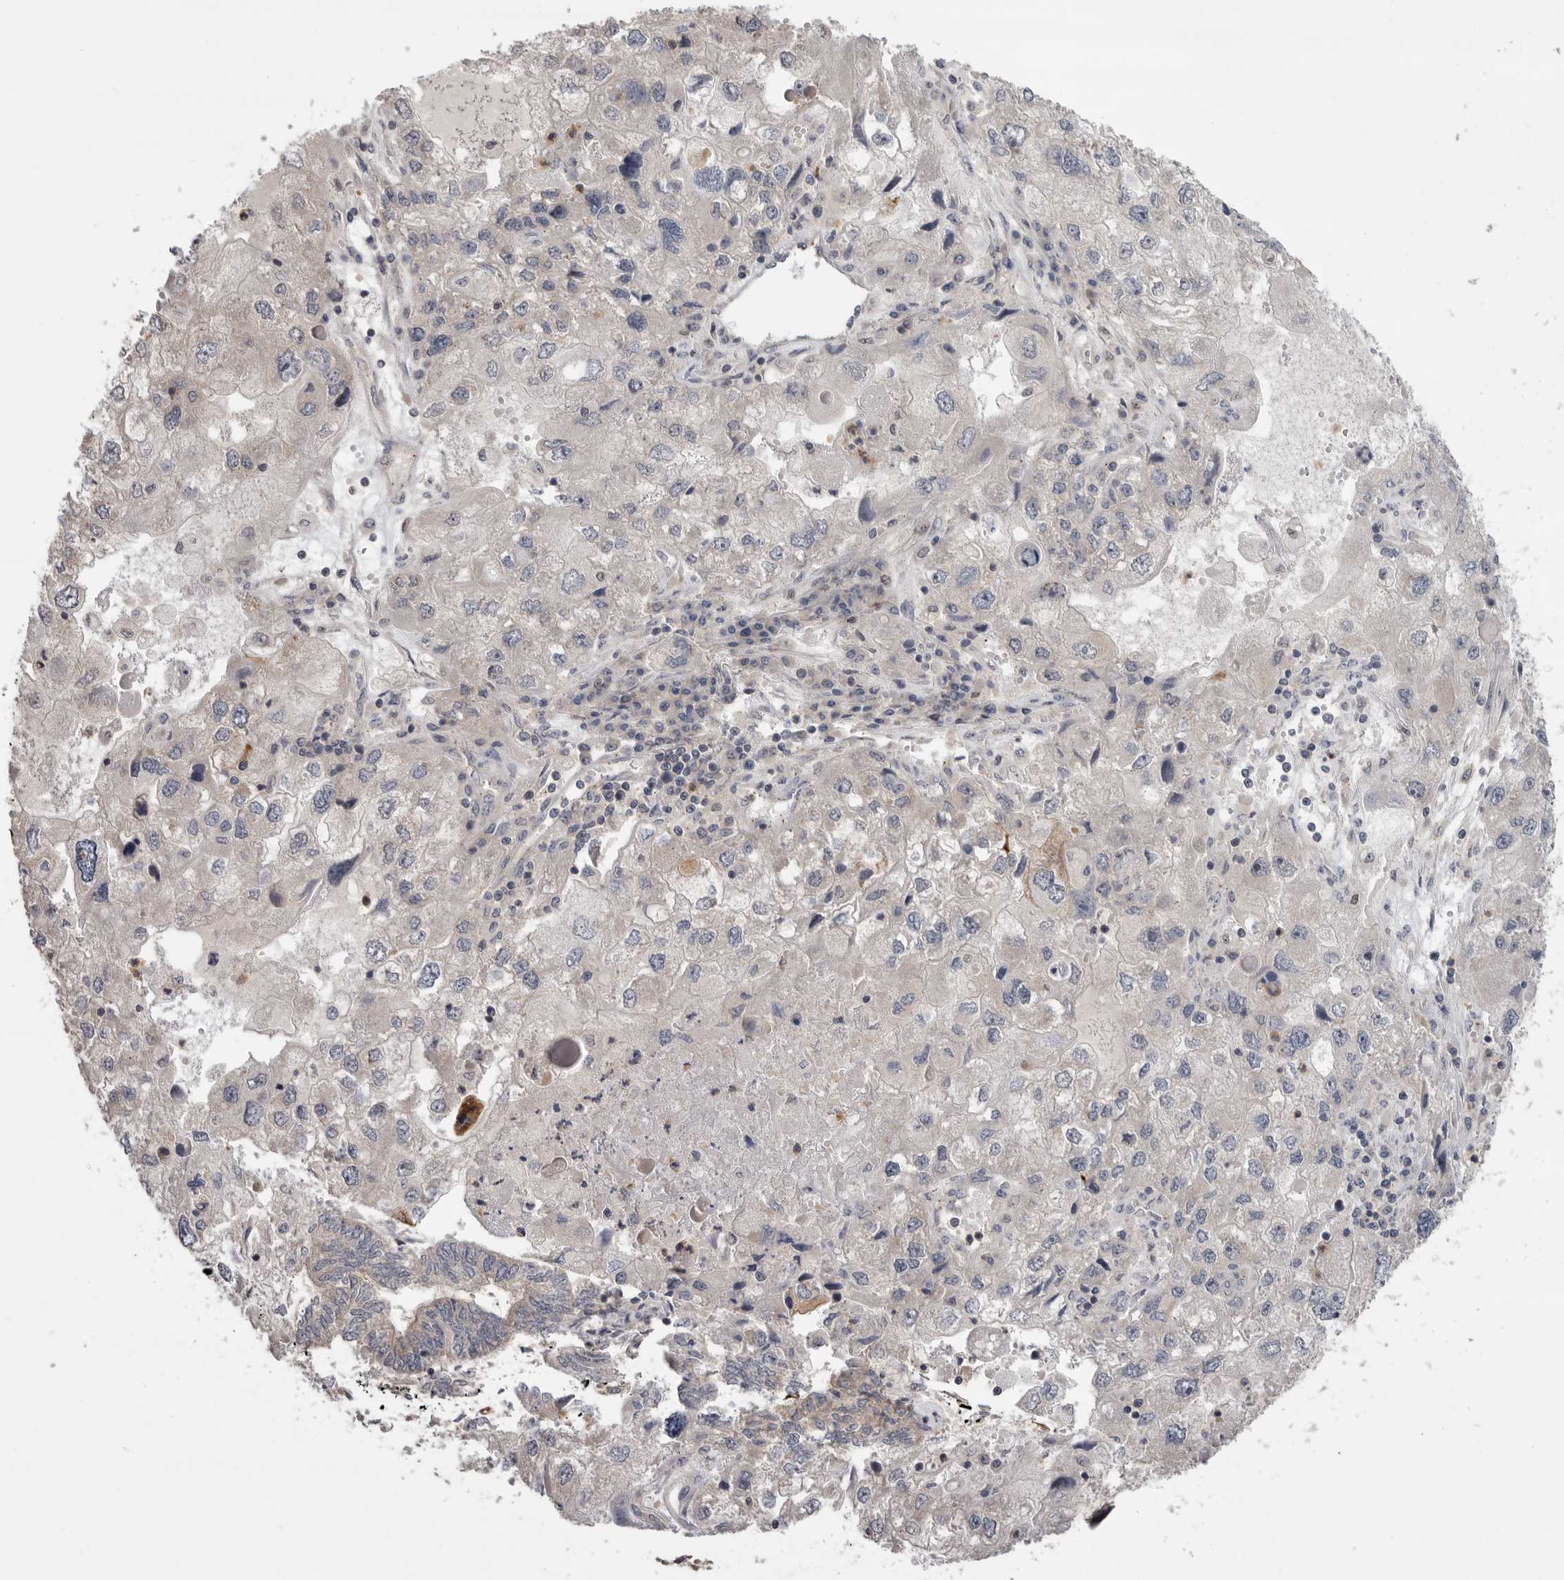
{"staining": {"intensity": "weak", "quantity": "25%-75%", "location": "cytoplasmic/membranous"}, "tissue": "endometrial cancer", "cell_type": "Tumor cells", "image_type": "cancer", "snomed": [{"axis": "morphology", "description": "Adenocarcinoma, NOS"}, {"axis": "topography", "description": "Uterus"}], "caption": "A histopathology image showing weak cytoplasmic/membranous expression in approximately 25%-75% of tumor cells in endometrial cancer, as visualized by brown immunohistochemical staining.", "gene": "KLK5", "patient": {"sex": "female", "age": 77}}